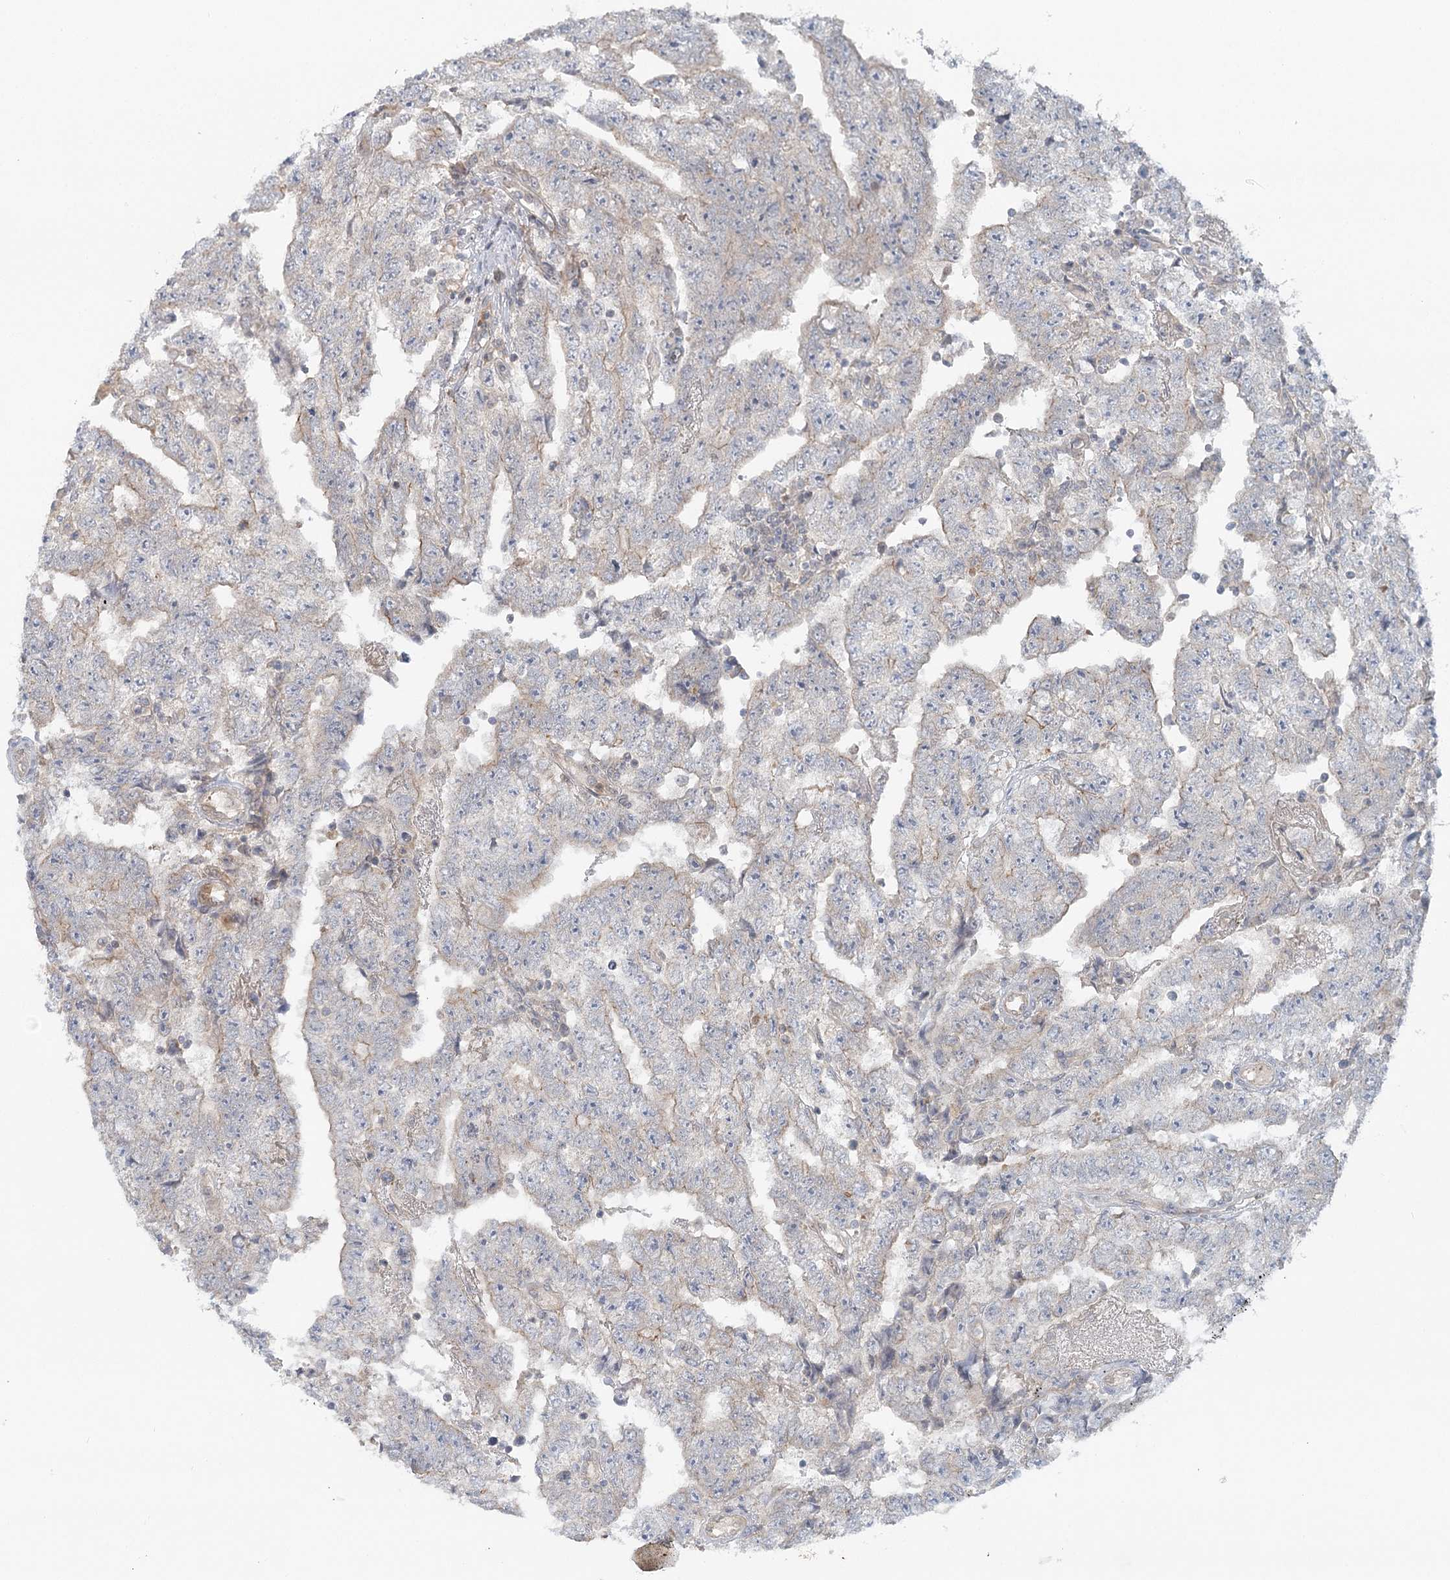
{"staining": {"intensity": "negative", "quantity": "none", "location": "none"}, "tissue": "testis cancer", "cell_type": "Tumor cells", "image_type": "cancer", "snomed": [{"axis": "morphology", "description": "Carcinoma, Embryonal, NOS"}, {"axis": "topography", "description": "Testis"}], "caption": "Embryonal carcinoma (testis) was stained to show a protein in brown. There is no significant expression in tumor cells.", "gene": "GBE1", "patient": {"sex": "male", "age": 25}}